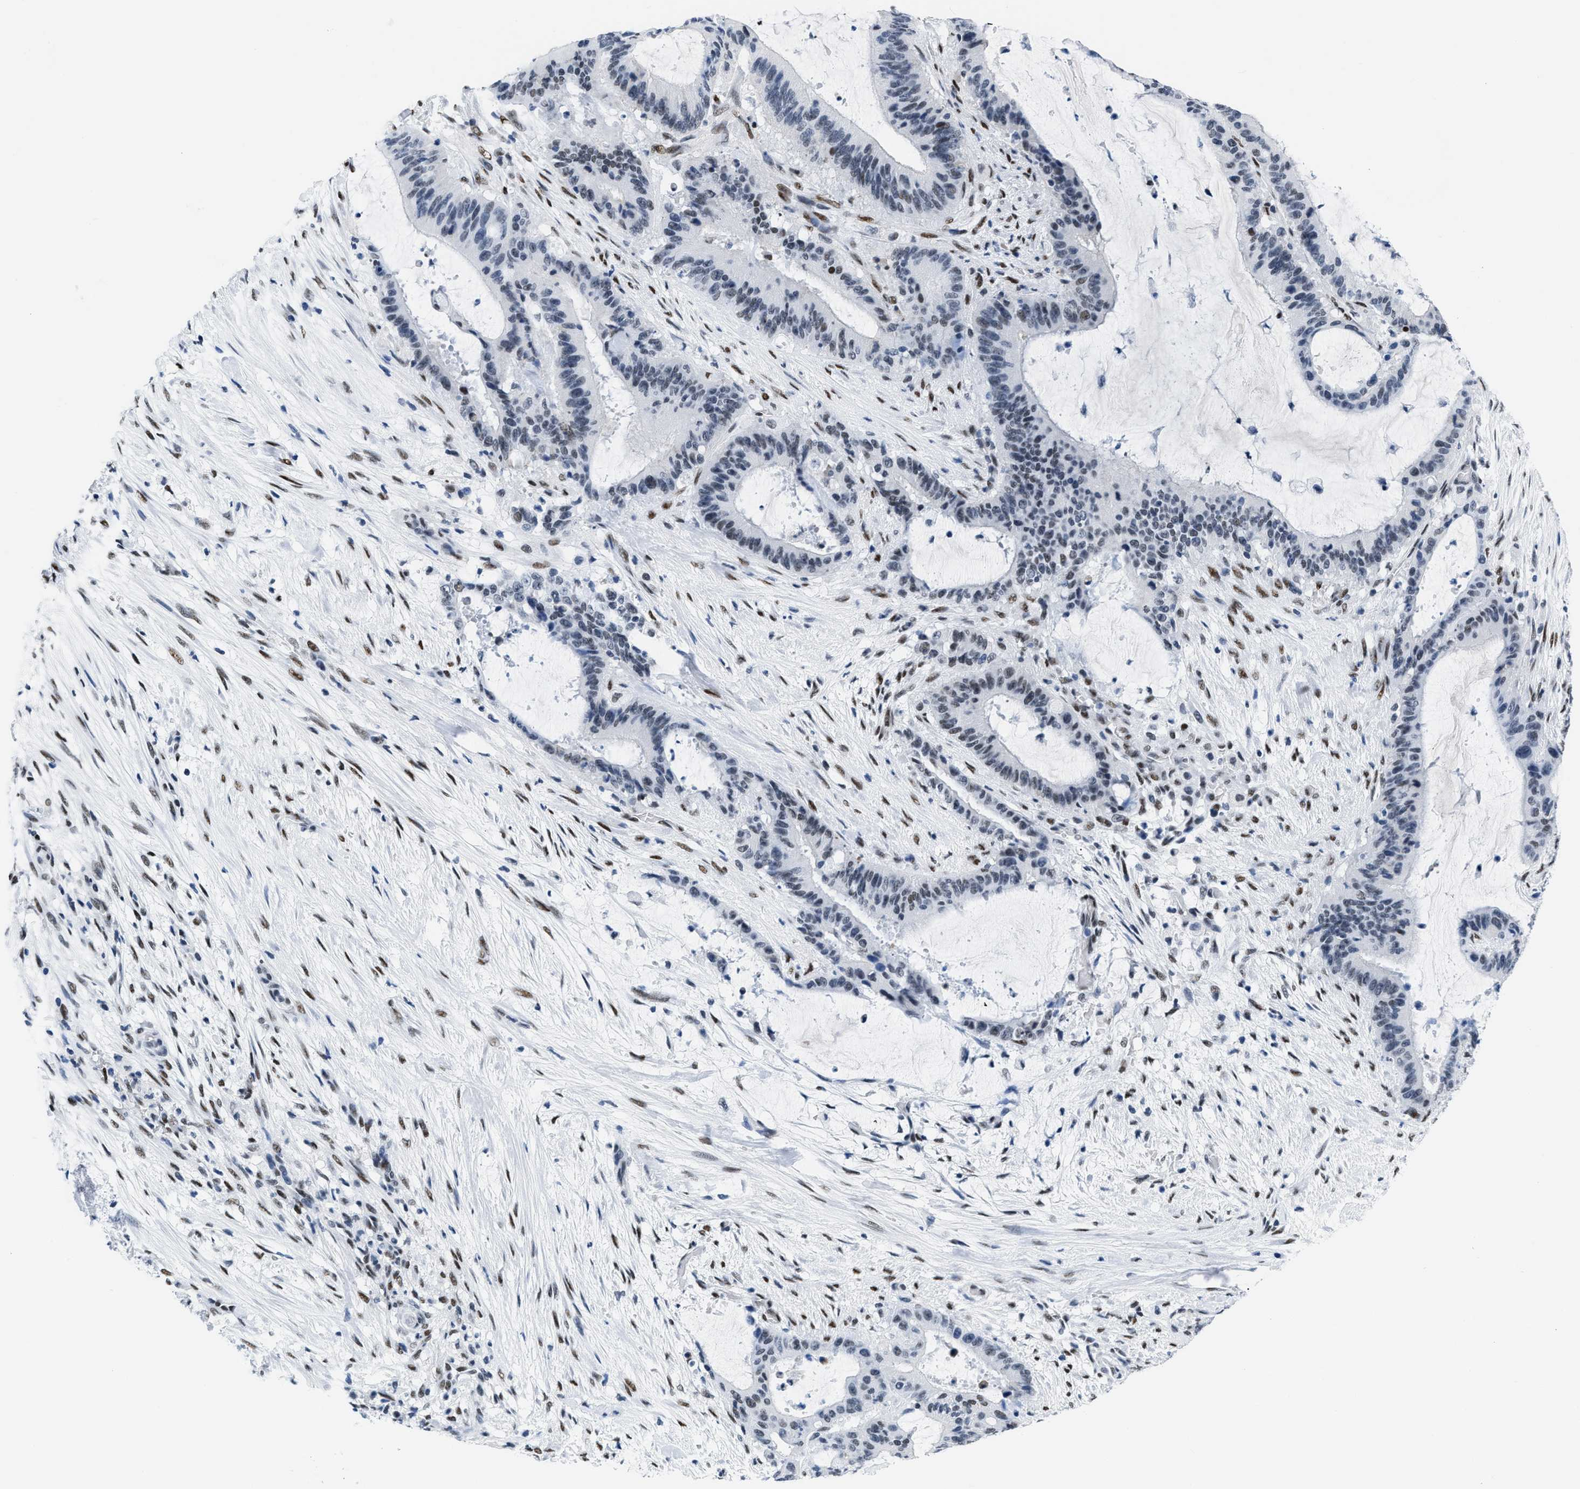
{"staining": {"intensity": "moderate", "quantity": "<25%", "location": "nuclear"}, "tissue": "liver cancer", "cell_type": "Tumor cells", "image_type": "cancer", "snomed": [{"axis": "morphology", "description": "Normal tissue, NOS"}, {"axis": "morphology", "description": "Cholangiocarcinoma"}, {"axis": "topography", "description": "Liver"}, {"axis": "topography", "description": "Peripheral nerve tissue"}], "caption": "A micrograph showing moderate nuclear positivity in approximately <25% of tumor cells in liver cancer, as visualized by brown immunohistochemical staining.", "gene": "CTBP1", "patient": {"sex": "female", "age": 73}}